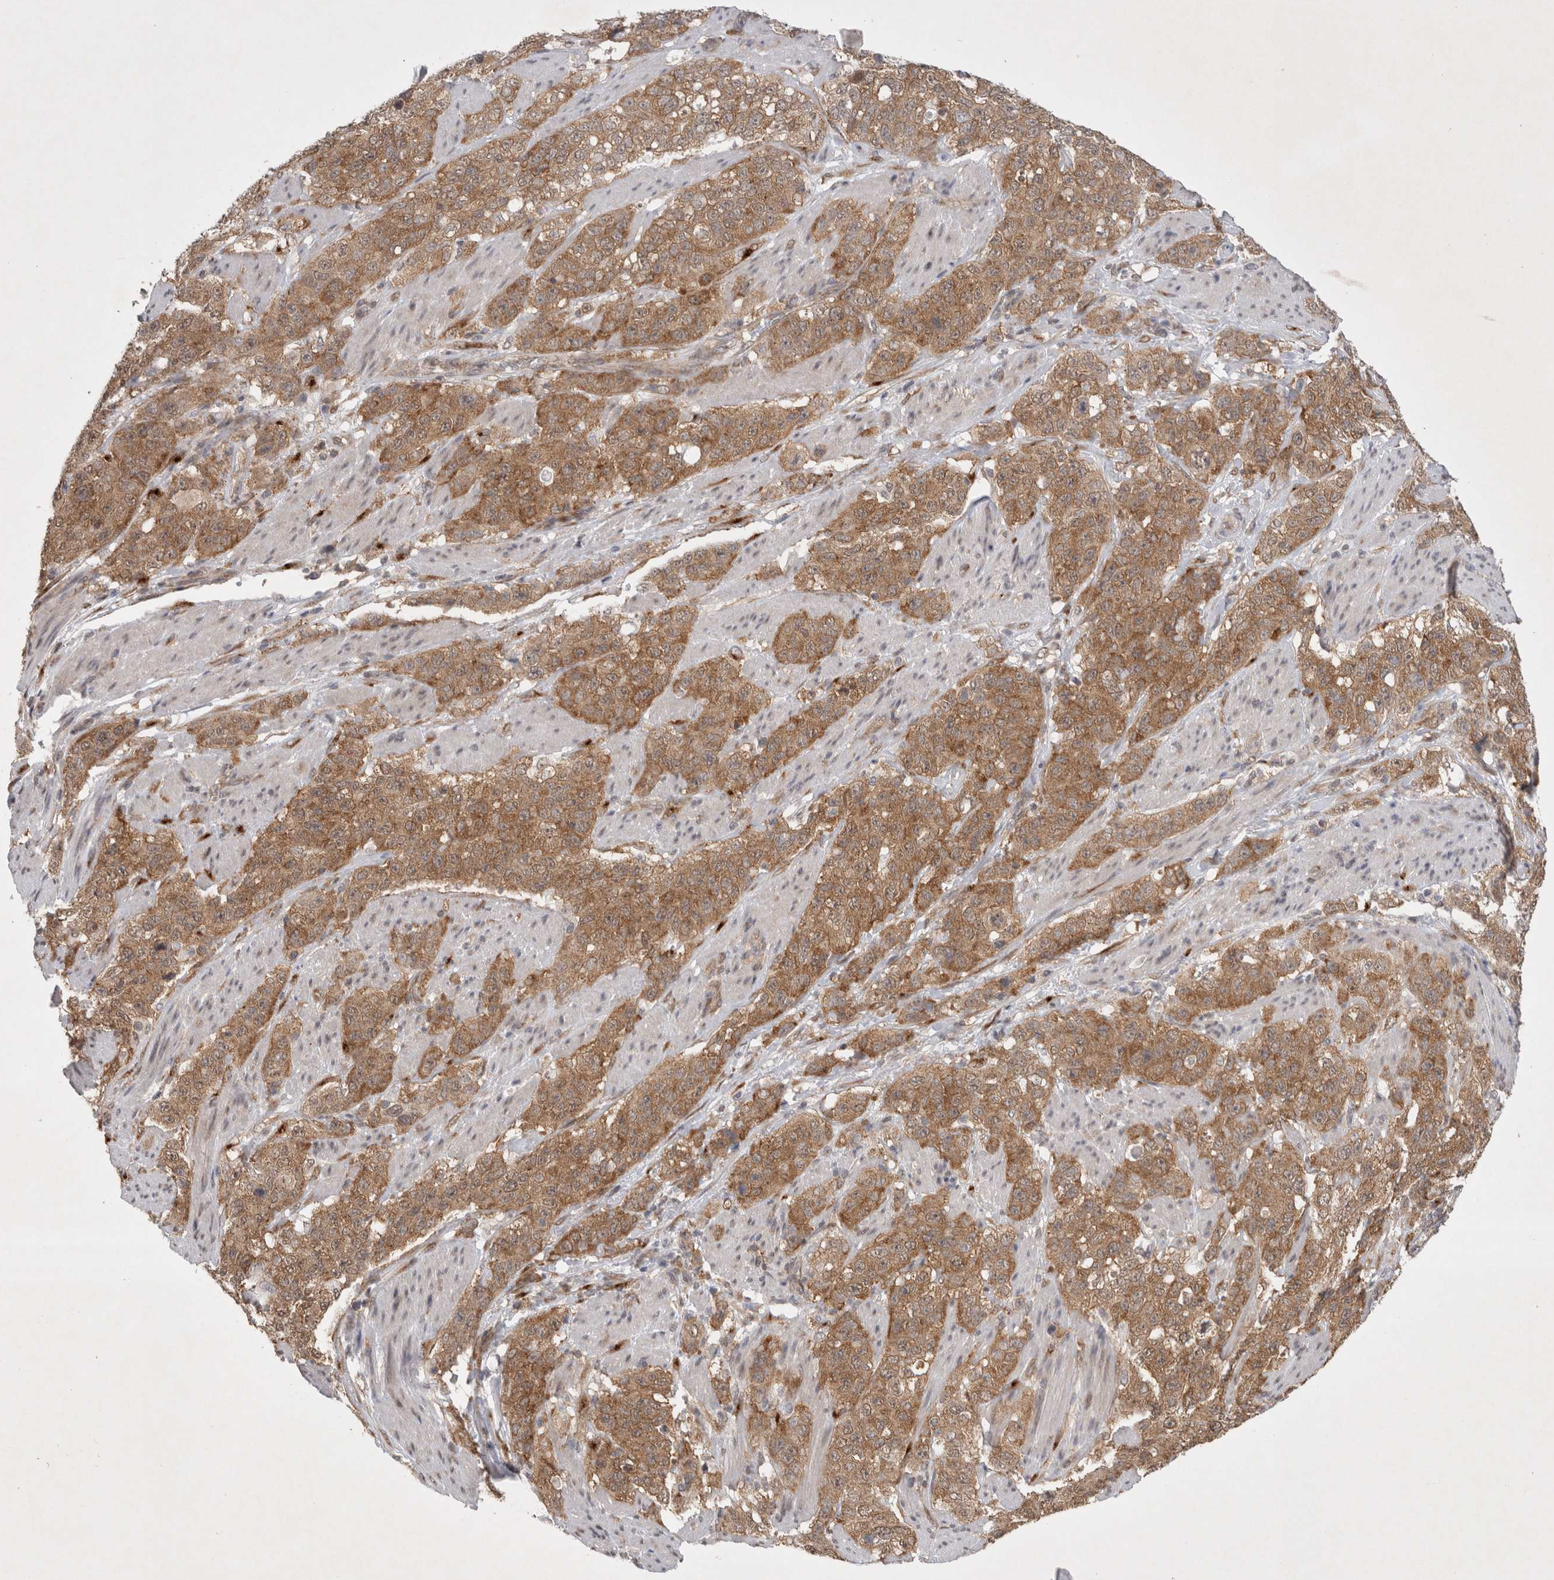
{"staining": {"intensity": "moderate", "quantity": ">75%", "location": "cytoplasmic/membranous"}, "tissue": "stomach cancer", "cell_type": "Tumor cells", "image_type": "cancer", "snomed": [{"axis": "morphology", "description": "Adenocarcinoma, NOS"}, {"axis": "topography", "description": "Stomach"}], "caption": "IHC (DAB) staining of human stomach cancer demonstrates moderate cytoplasmic/membranous protein positivity in about >75% of tumor cells.", "gene": "WIPF2", "patient": {"sex": "male", "age": 48}}